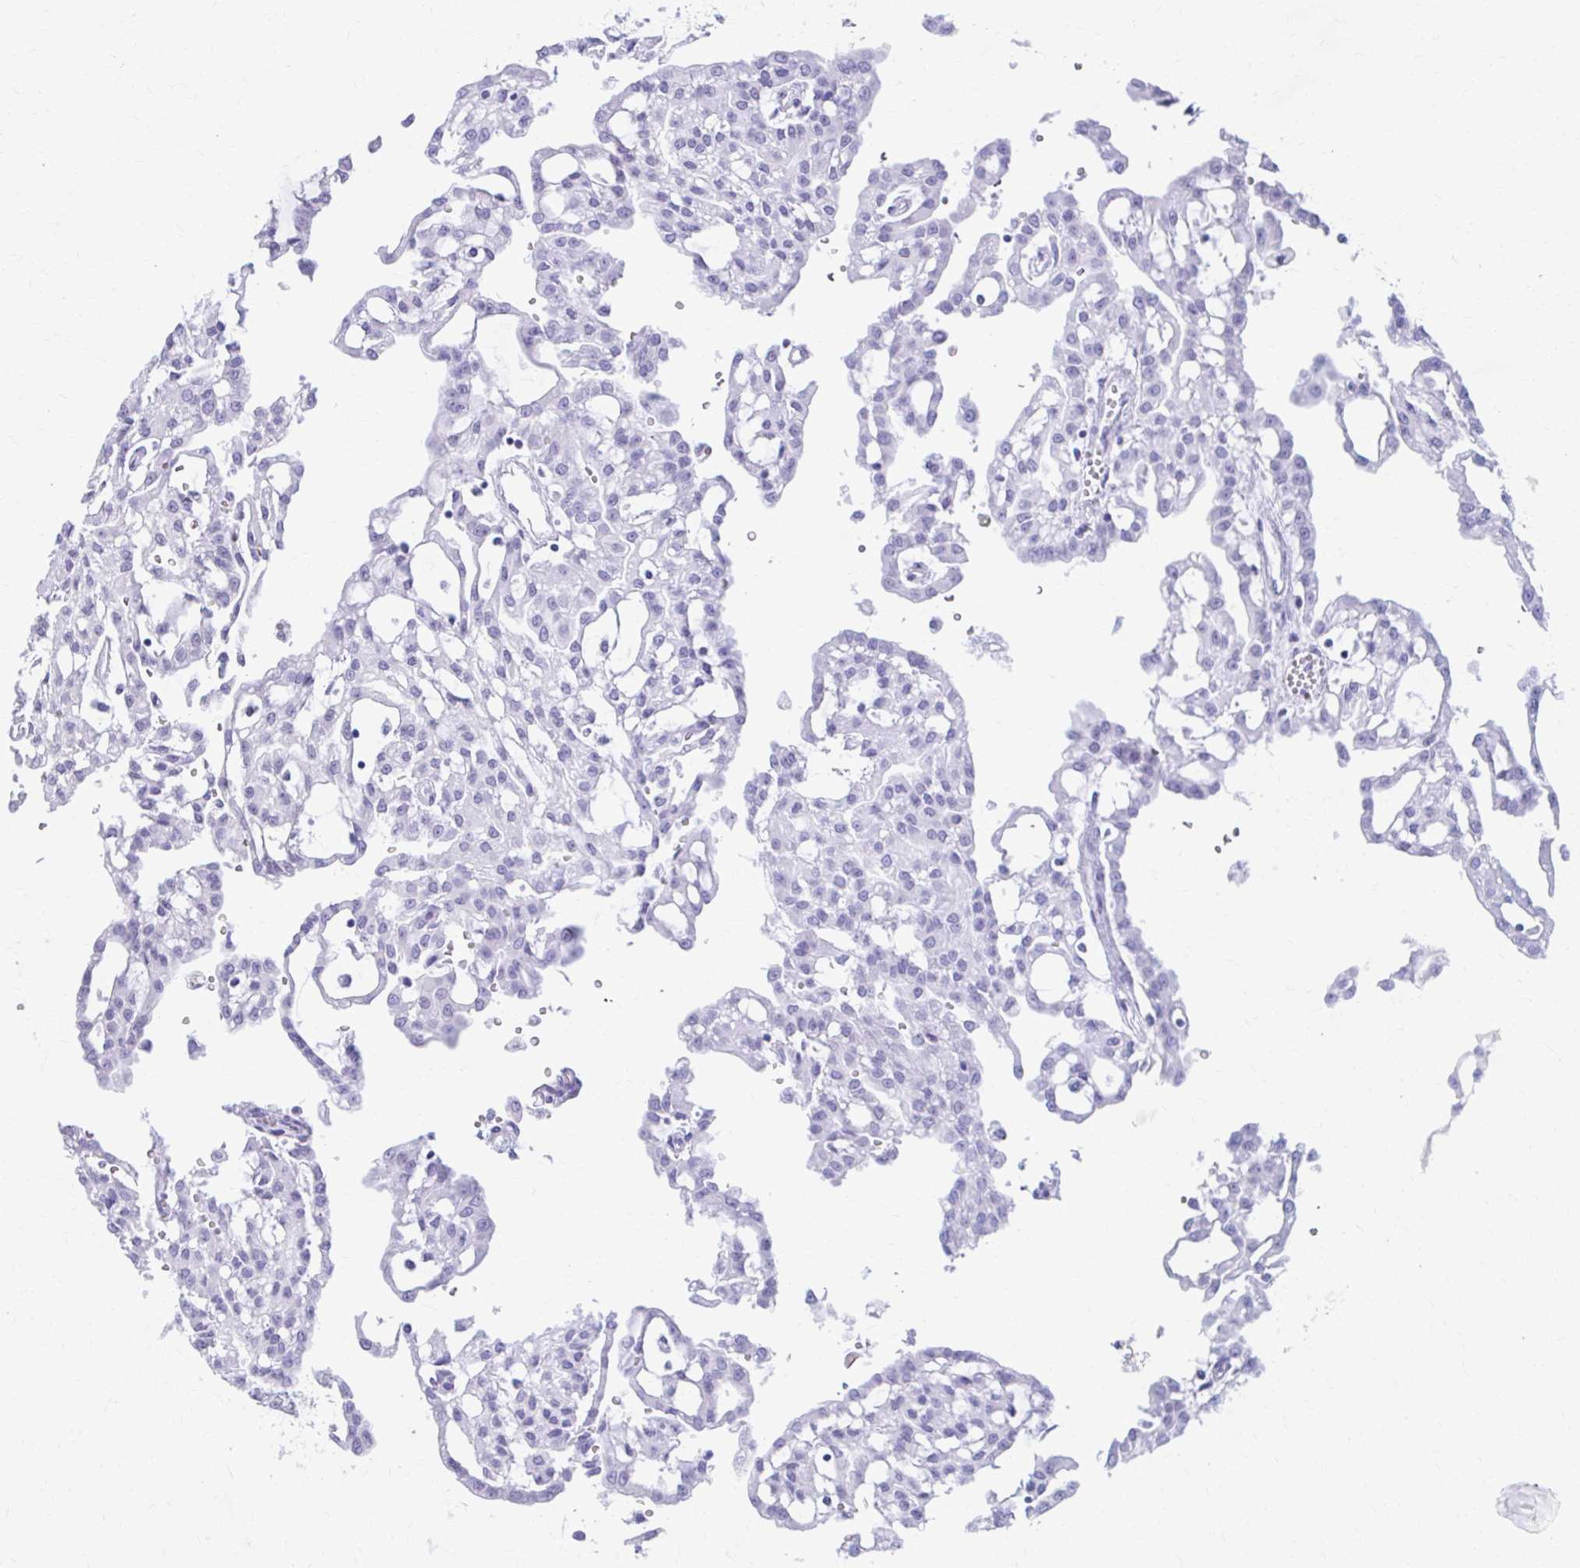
{"staining": {"intensity": "negative", "quantity": "none", "location": "none"}, "tissue": "renal cancer", "cell_type": "Tumor cells", "image_type": "cancer", "snomed": [{"axis": "morphology", "description": "Adenocarcinoma, NOS"}, {"axis": "topography", "description": "Kidney"}], "caption": "There is no significant staining in tumor cells of adenocarcinoma (renal). (Stains: DAB IHC with hematoxylin counter stain, Microscopy: brightfield microscopy at high magnification).", "gene": "RGS16", "patient": {"sex": "male", "age": 63}}